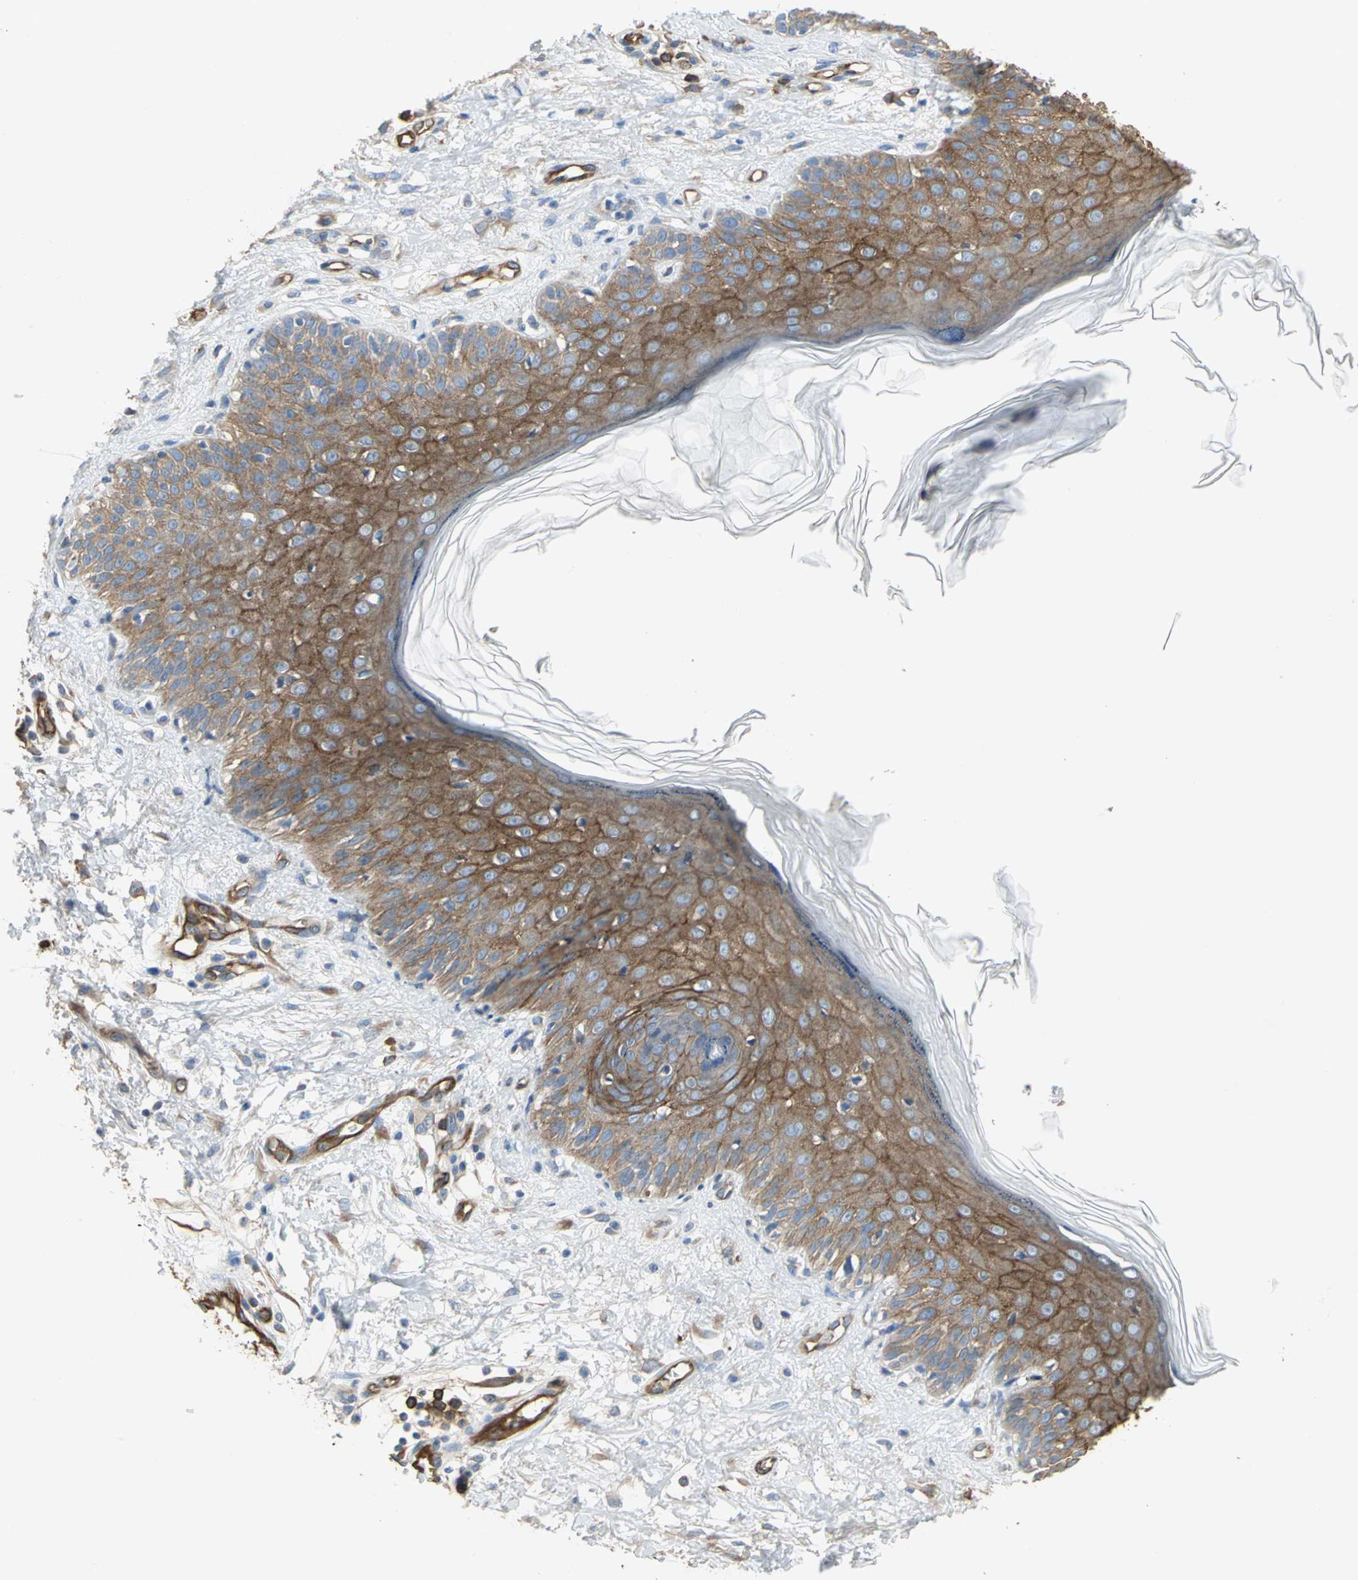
{"staining": {"intensity": "strong", "quantity": ">75%", "location": "cytoplasmic/membranous"}, "tissue": "skin cancer", "cell_type": "Tumor cells", "image_type": "cancer", "snomed": [{"axis": "morphology", "description": "Squamous cell carcinoma, NOS"}, {"axis": "topography", "description": "Skin"}], "caption": "The photomicrograph shows staining of skin cancer, revealing strong cytoplasmic/membranous protein staining (brown color) within tumor cells. Nuclei are stained in blue.", "gene": "FLNB", "patient": {"sex": "female", "age": 78}}